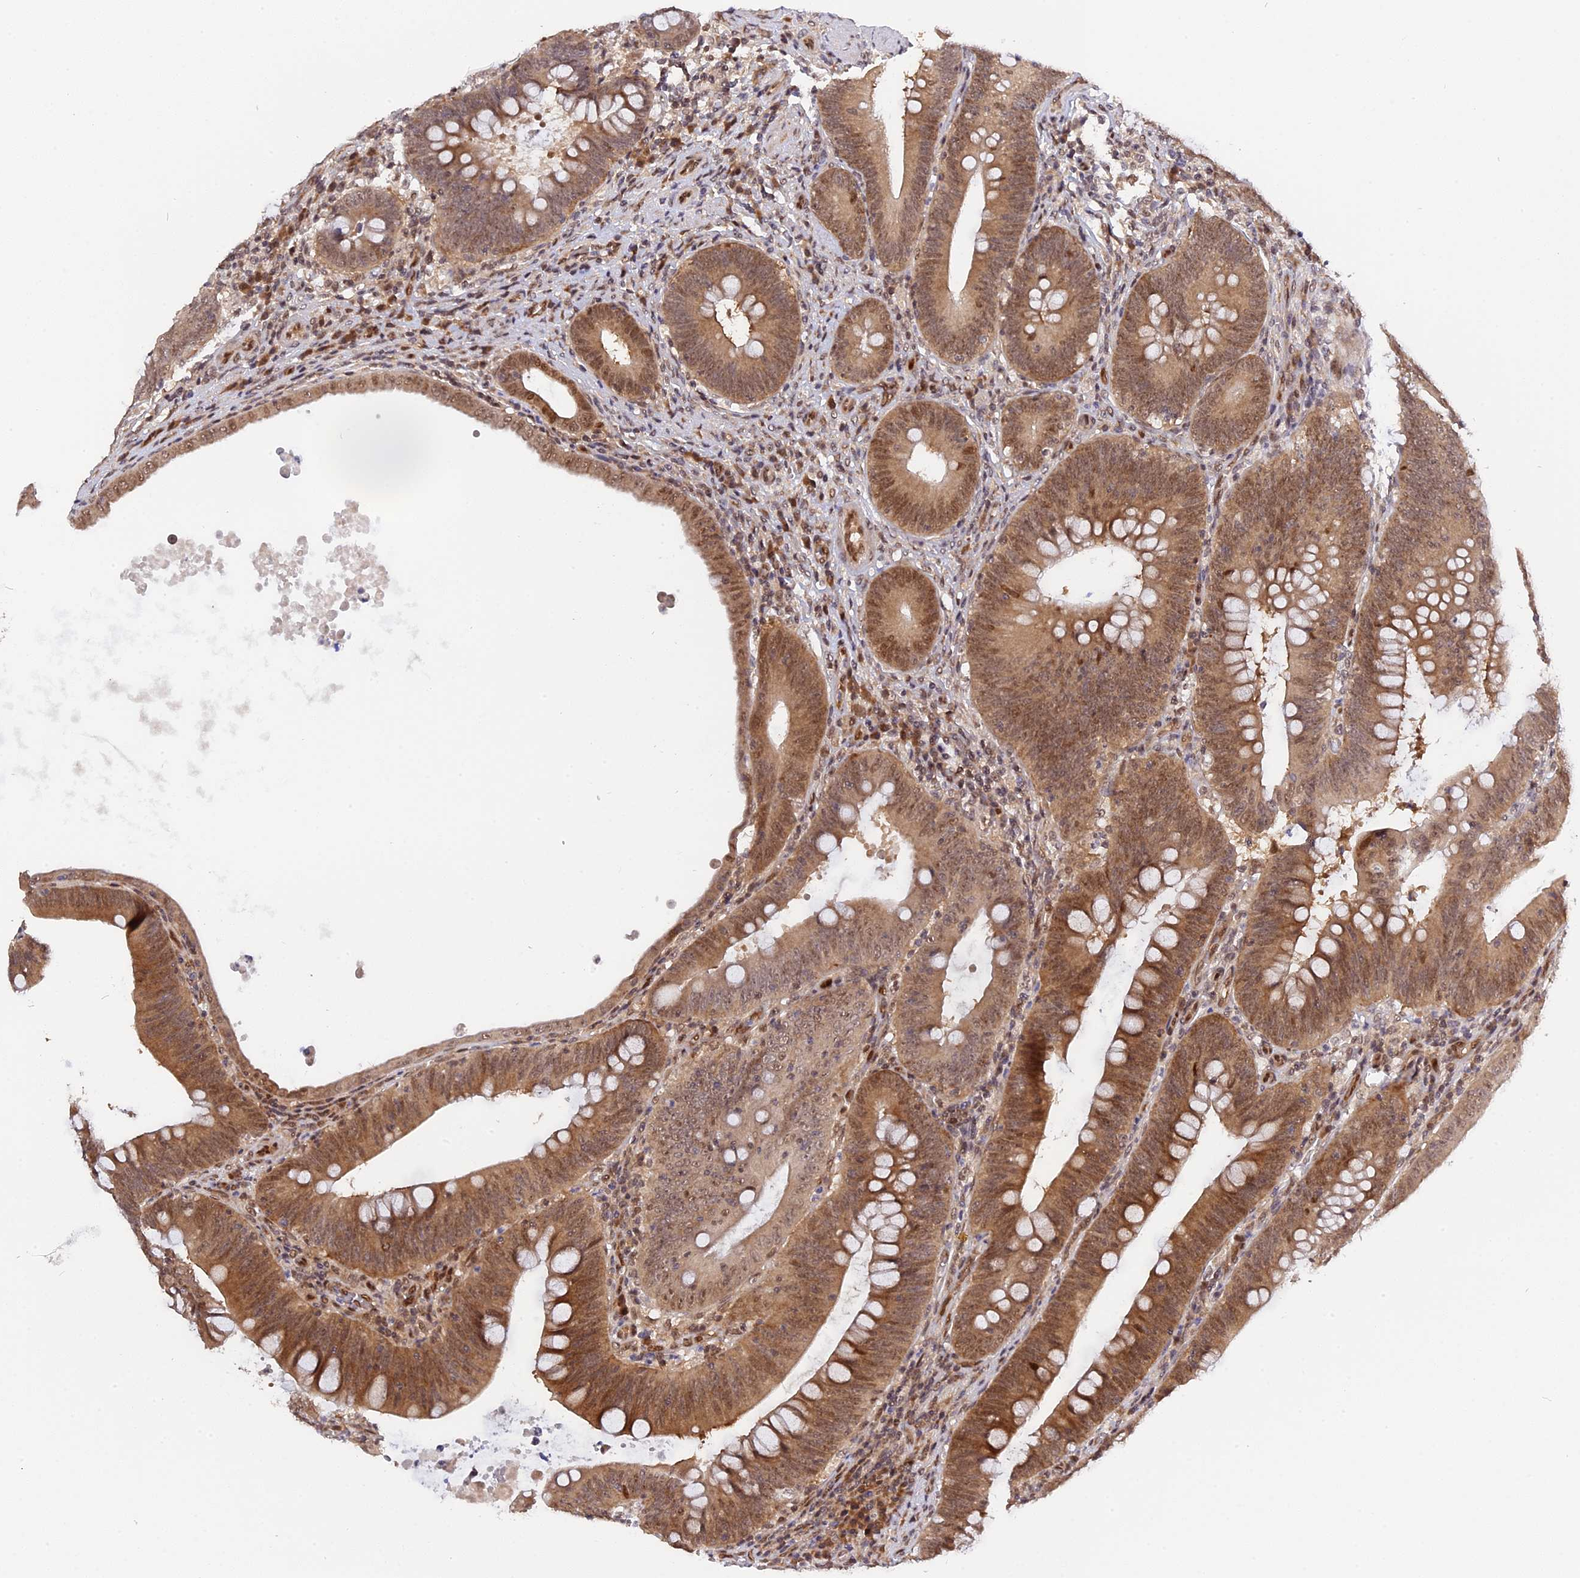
{"staining": {"intensity": "moderate", "quantity": ">75%", "location": "cytoplasmic/membranous,nuclear"}, "tissue": "colorectal cancer", "cell_type": "Tumor cells", "image_type": "cancer", "snomed": [{"axis": "morphology", "description": "Normal tissue, NOS"}, {"axis": "topography", "description": "Colon"}], "caption": "Brown immunohistochemical staining in human colorectal cancer reveals moderate cytoplasmic/membranous and nuclear staining in approximately >75% of tumor cells.", "gene": "ZNF428", "patient": {"sex": "female", "age": 82}}